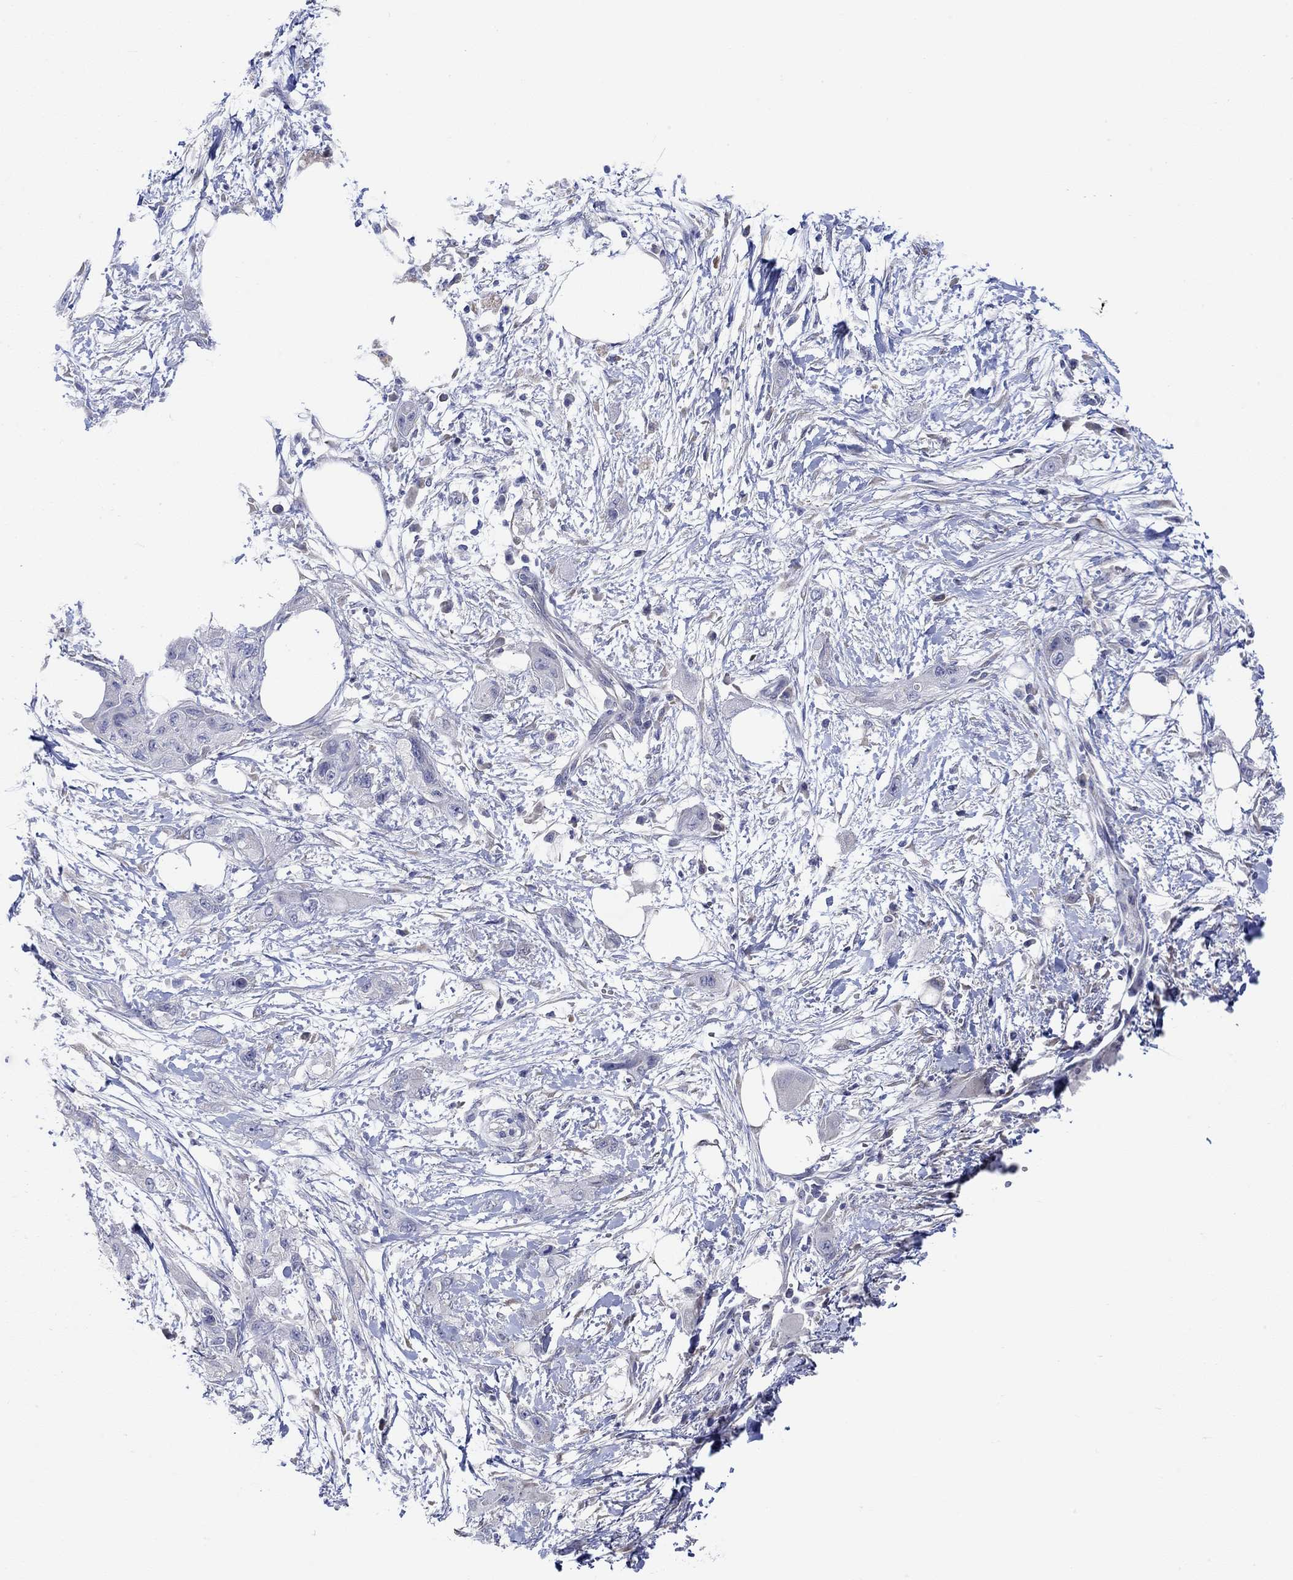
{"staining": {"intensity": "negative", "quantity": "none", "location": "none"}, "tissue": "pancreatic cancer", "cell_type": "Tumor cells", "image_type": "cancer", "snomed": [{"axis": "morphology", "description": "Adenocarcinoma, NOS"}, {"axis": "topography", "description": "Pancreas"}], "caption": "Immunohistochemistry (IHC) image of neoplastic tissue: human pancreatic adenocarcinoma stained with DAB exhibits no significant protein positivity in tumor cells. (Brightfield microscopy of DAB immunohistochemistry (IHC) at high magnification).", "gene": "KRT222", "patient": {"sex": "male", "age": 72}}